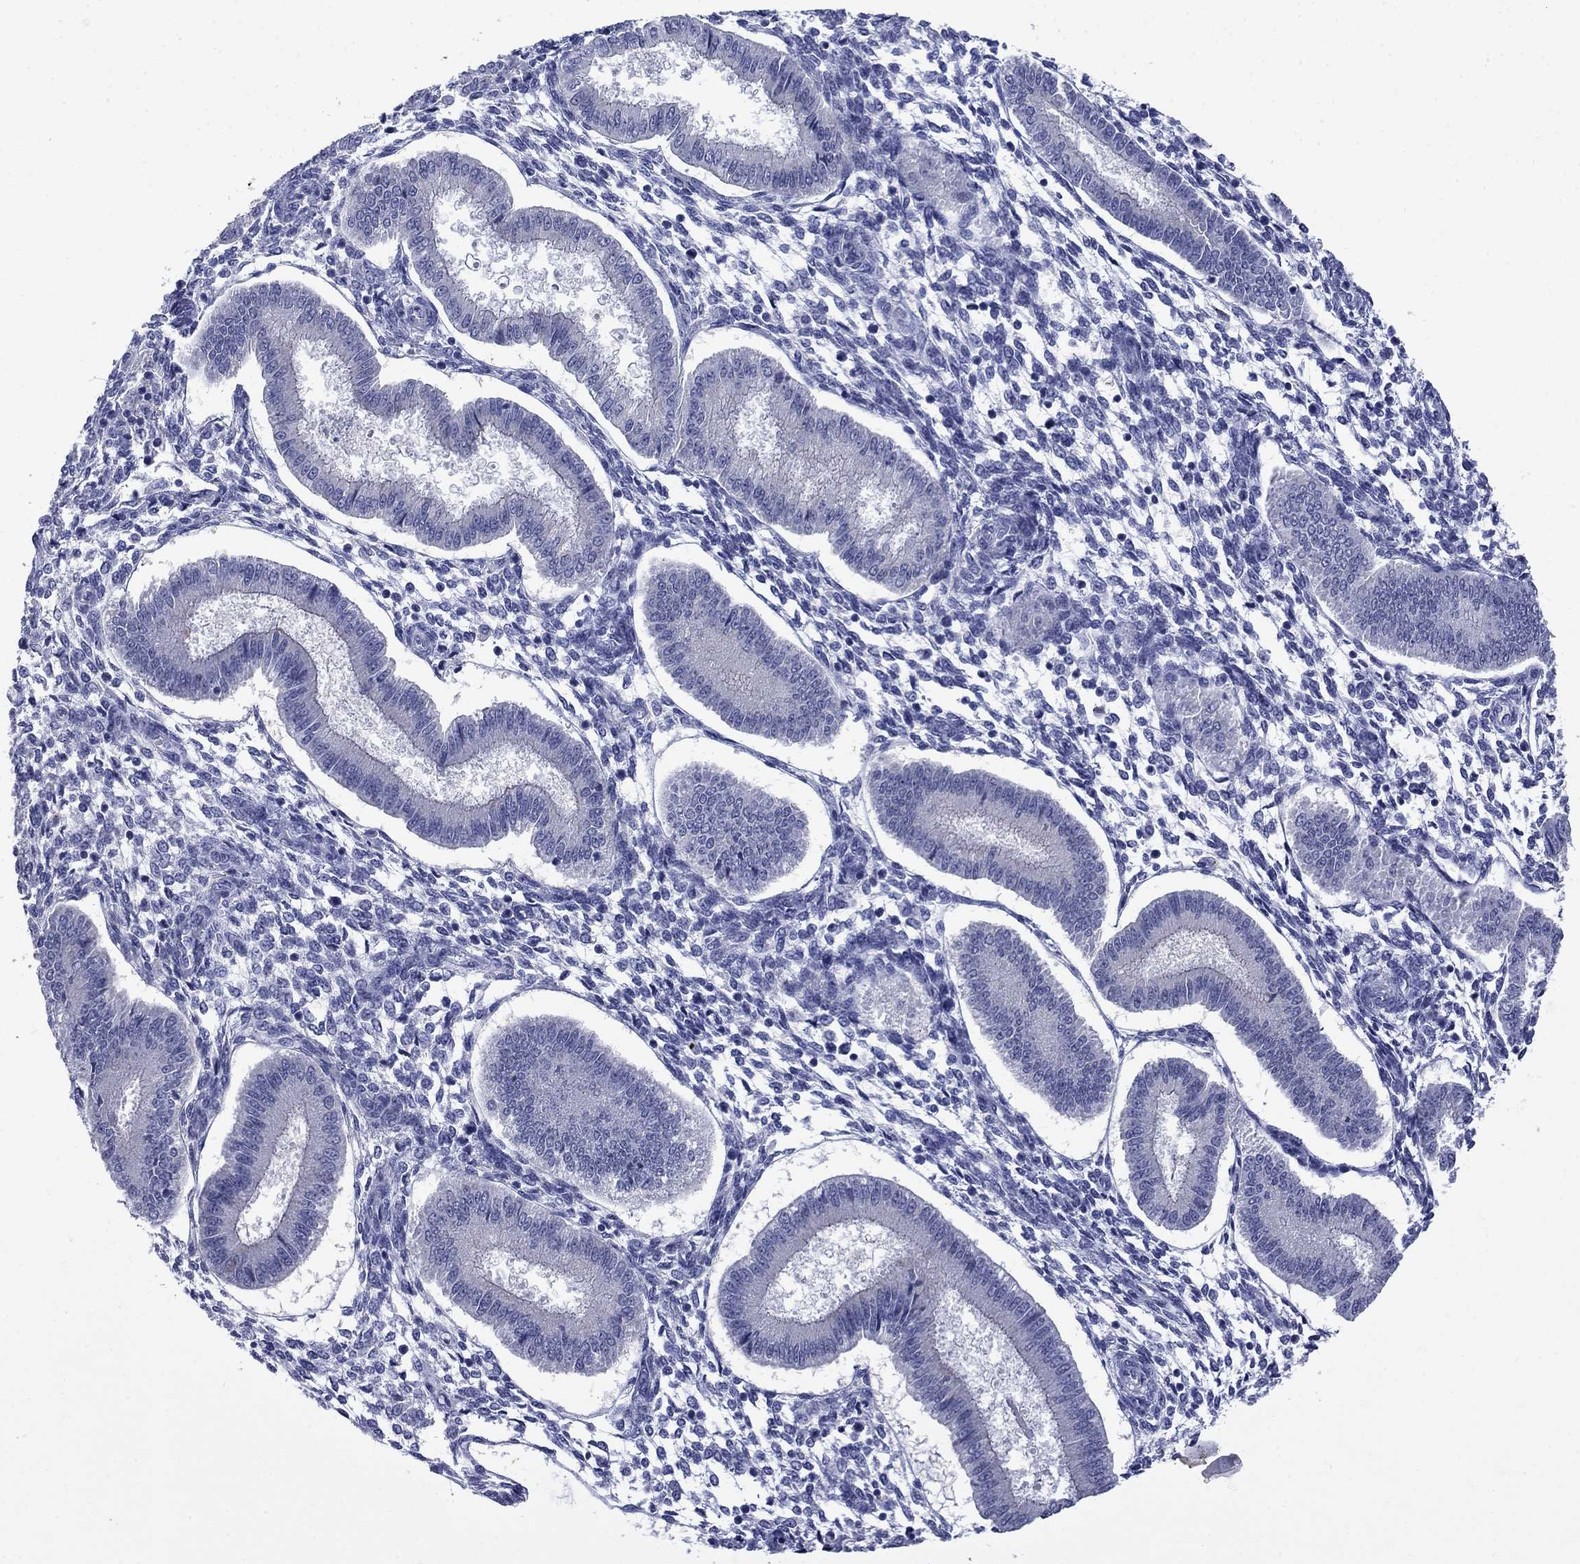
{"staining": {"intensity": "negative", "quantity": "none", "location": "none"}, "tissue": "endometrium", "cell_type": "Cells in endometrial stroma", "image_type": "normal", "snomed": [{"axis": "morphology", "description": "Normal tissue, NOS"}, {"axis": "topography", "description": "Endometrium"}], "caption": "The histopathology image exhibits no staining of cells in endometrial stroma in normal endometrium. Brightfield microscopy of immunohistochemistry stained with DAB (brown) and hematoxylin (blue), captured at high magnification.", "gene": "SERPINB2", "patient": {"sex": "female", "age": 43}}